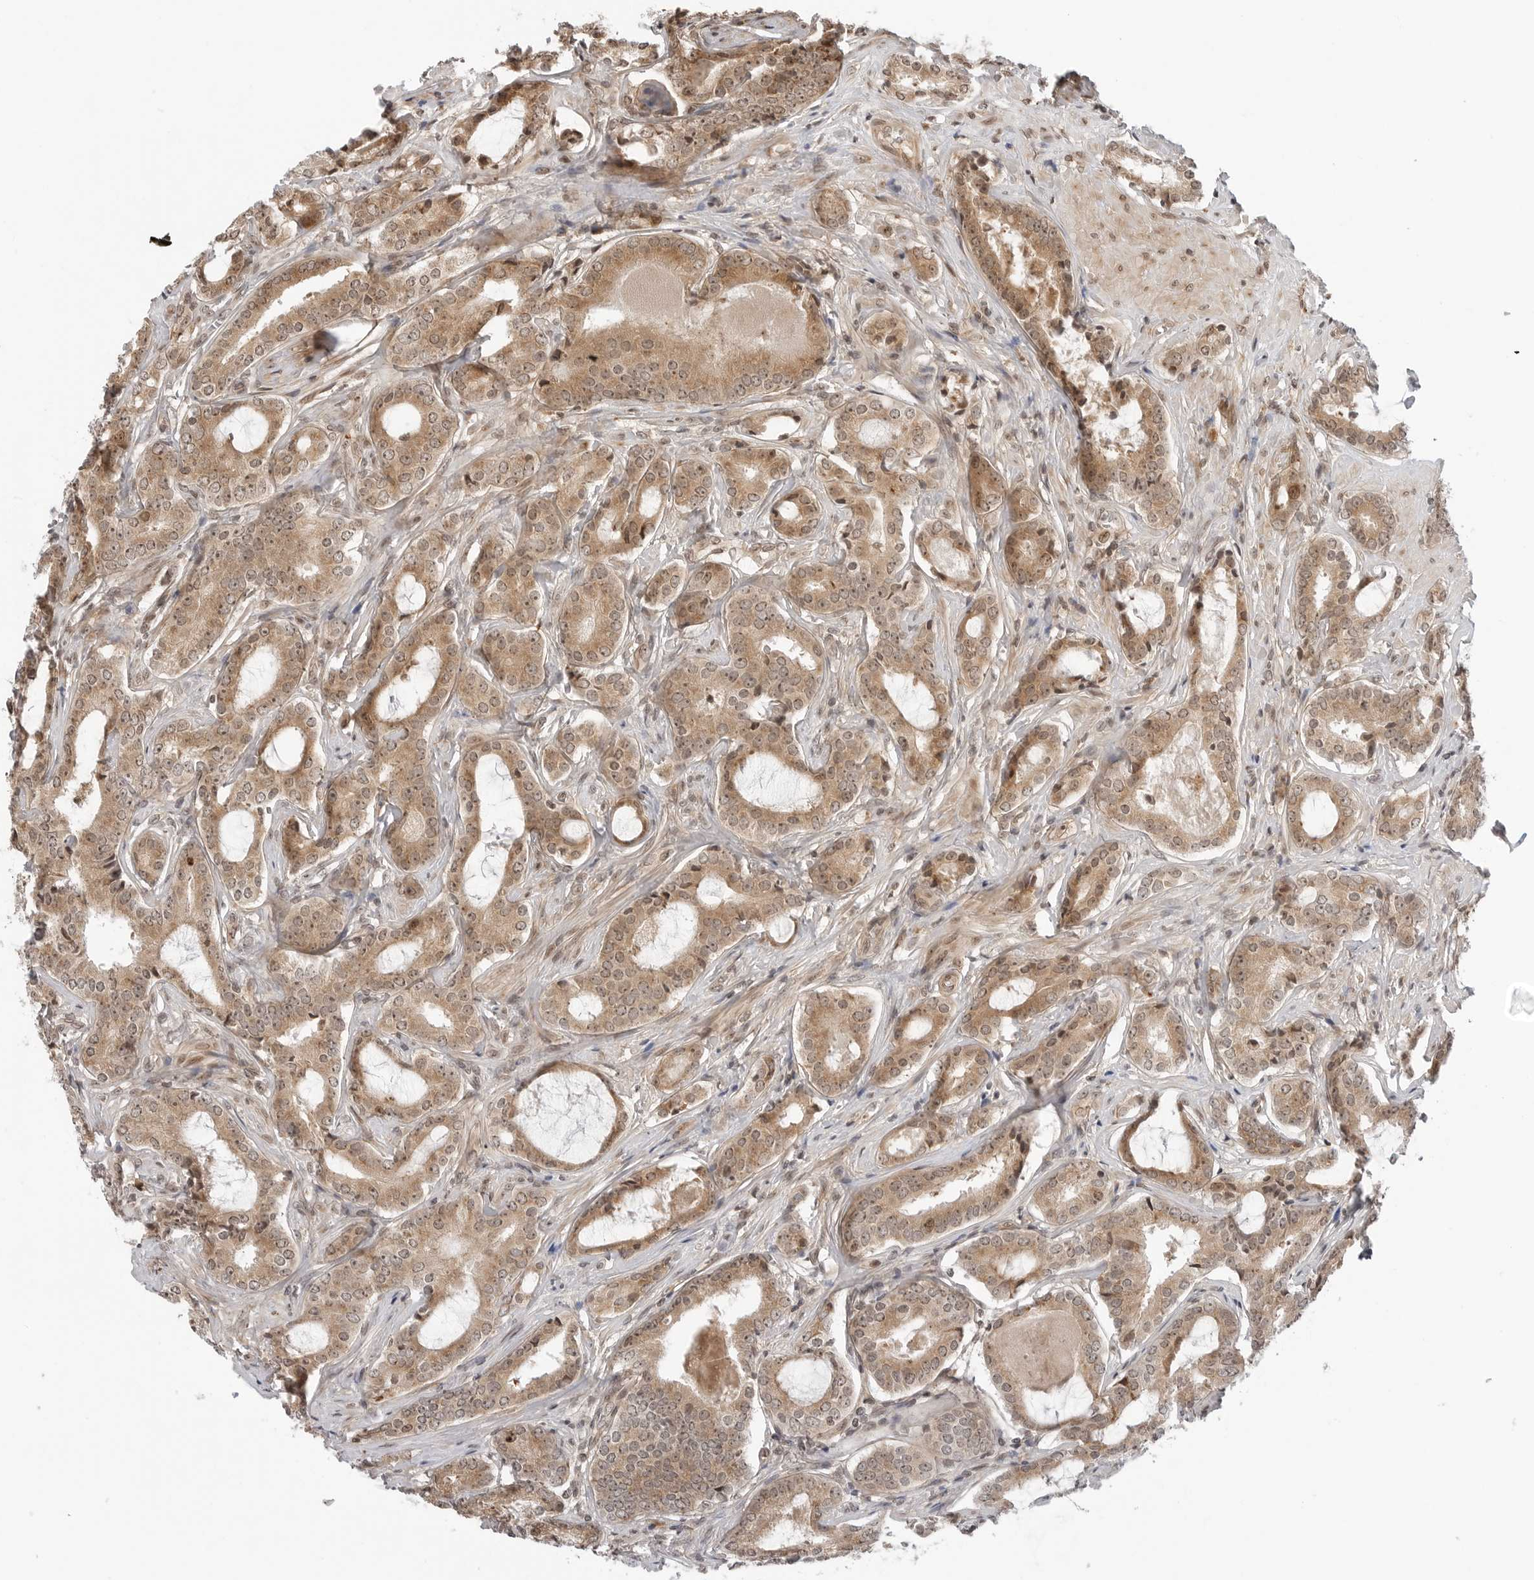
{"staining": {"intensity": "moderate", "quantity": ">75%", "location": "cytoplasmic/membranous,nuclear"}, "tissue": "prostate cancer", "cell_type": "Tumor cells", "image_type": "cancer", "snomed": [{"axis": "morphology", "description": "Adenocarcinoma, High grade"}, {"axis": "topography", "description": "Prostate"}], "caption": "Human prostate cancer (adenocarcinoma (high-grade)) stained for a protein (brown) demonstrates moderate cytoplasmic/membranous and nuclear positive expression in approximately >75% of tumor cells.", "gene": "TIPRL", "patient": {"sex": "male", "age": 73}}